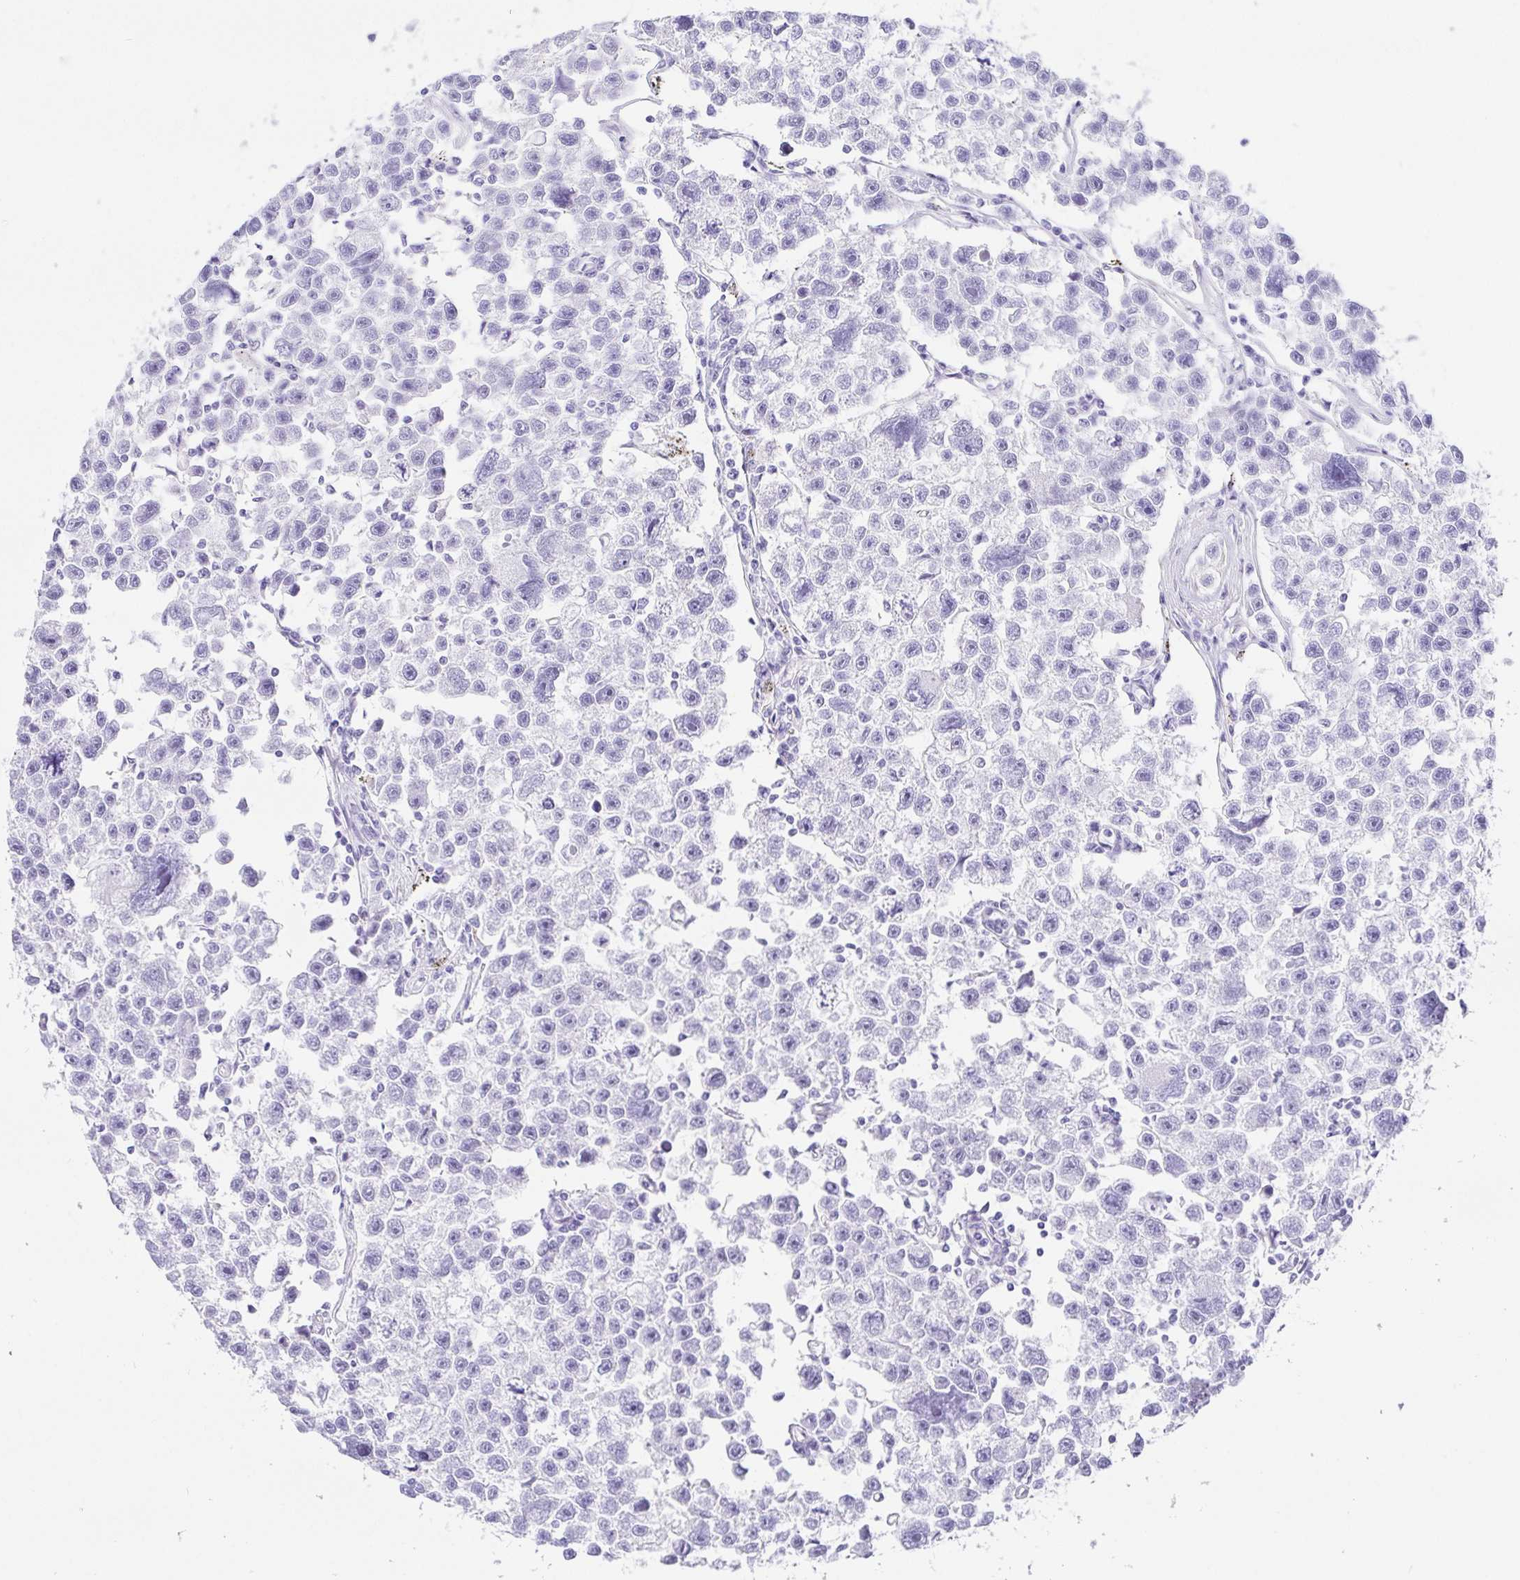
{"staining": {"intensity": "negative", "quantity": "none", "location": "none"}, "tissue": "testis cancer", "cell_type": "Tumor cells", "image_type": "cancer", "snomed": [{"axis": "morphology", "description": "Seminoma, NOS"}, {"axis": "topography", "description": "Testis"}], "caption": "IHC histopathology image of neoplastic tissue: testis seminoma stained with DAB exhibits no significant protein positivity in tumor cells.", "gene": "PAX8", "patient": {"sex": "male", "age": 26}}